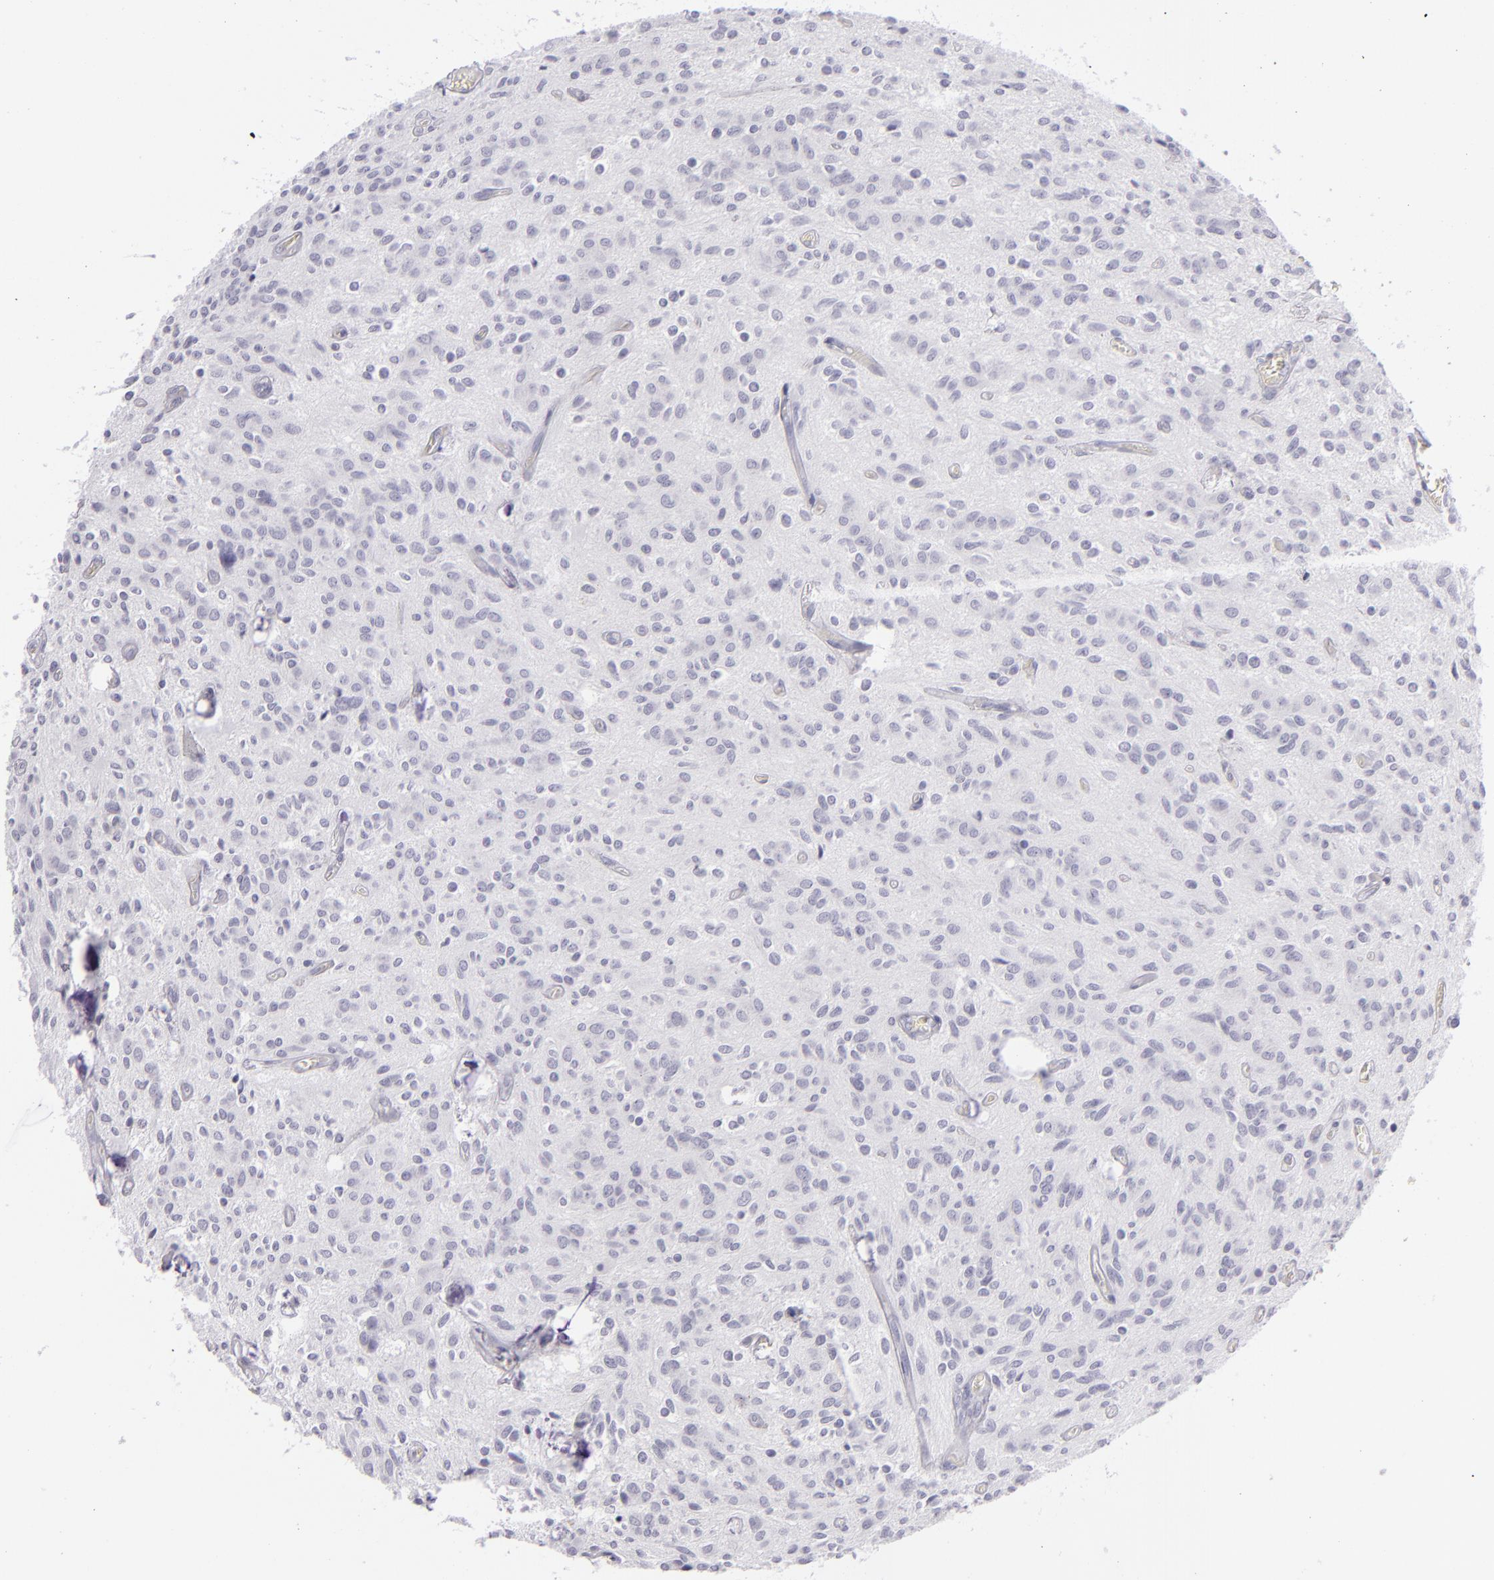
{"staining": {"intensity": "negative", "quantity": "none", "location": "none"}, "tissue": "glioma", "cell_type": "Tumor cells", "image_type": "cancer", "snomed": [{"axis": "morphology", "description": "Glioma, malignant, Low grade"}, {"axis": "topography", "description": "Brain"}], "caption": "An image of low-grade glioma (malignant) stained for a protein demonstrates no brown staining in tumor cells. (Brightfield microscopy of DAB IHC at high magnification).", "gene": "VIL1", "patient": {"sex": "female", "age": 15}}